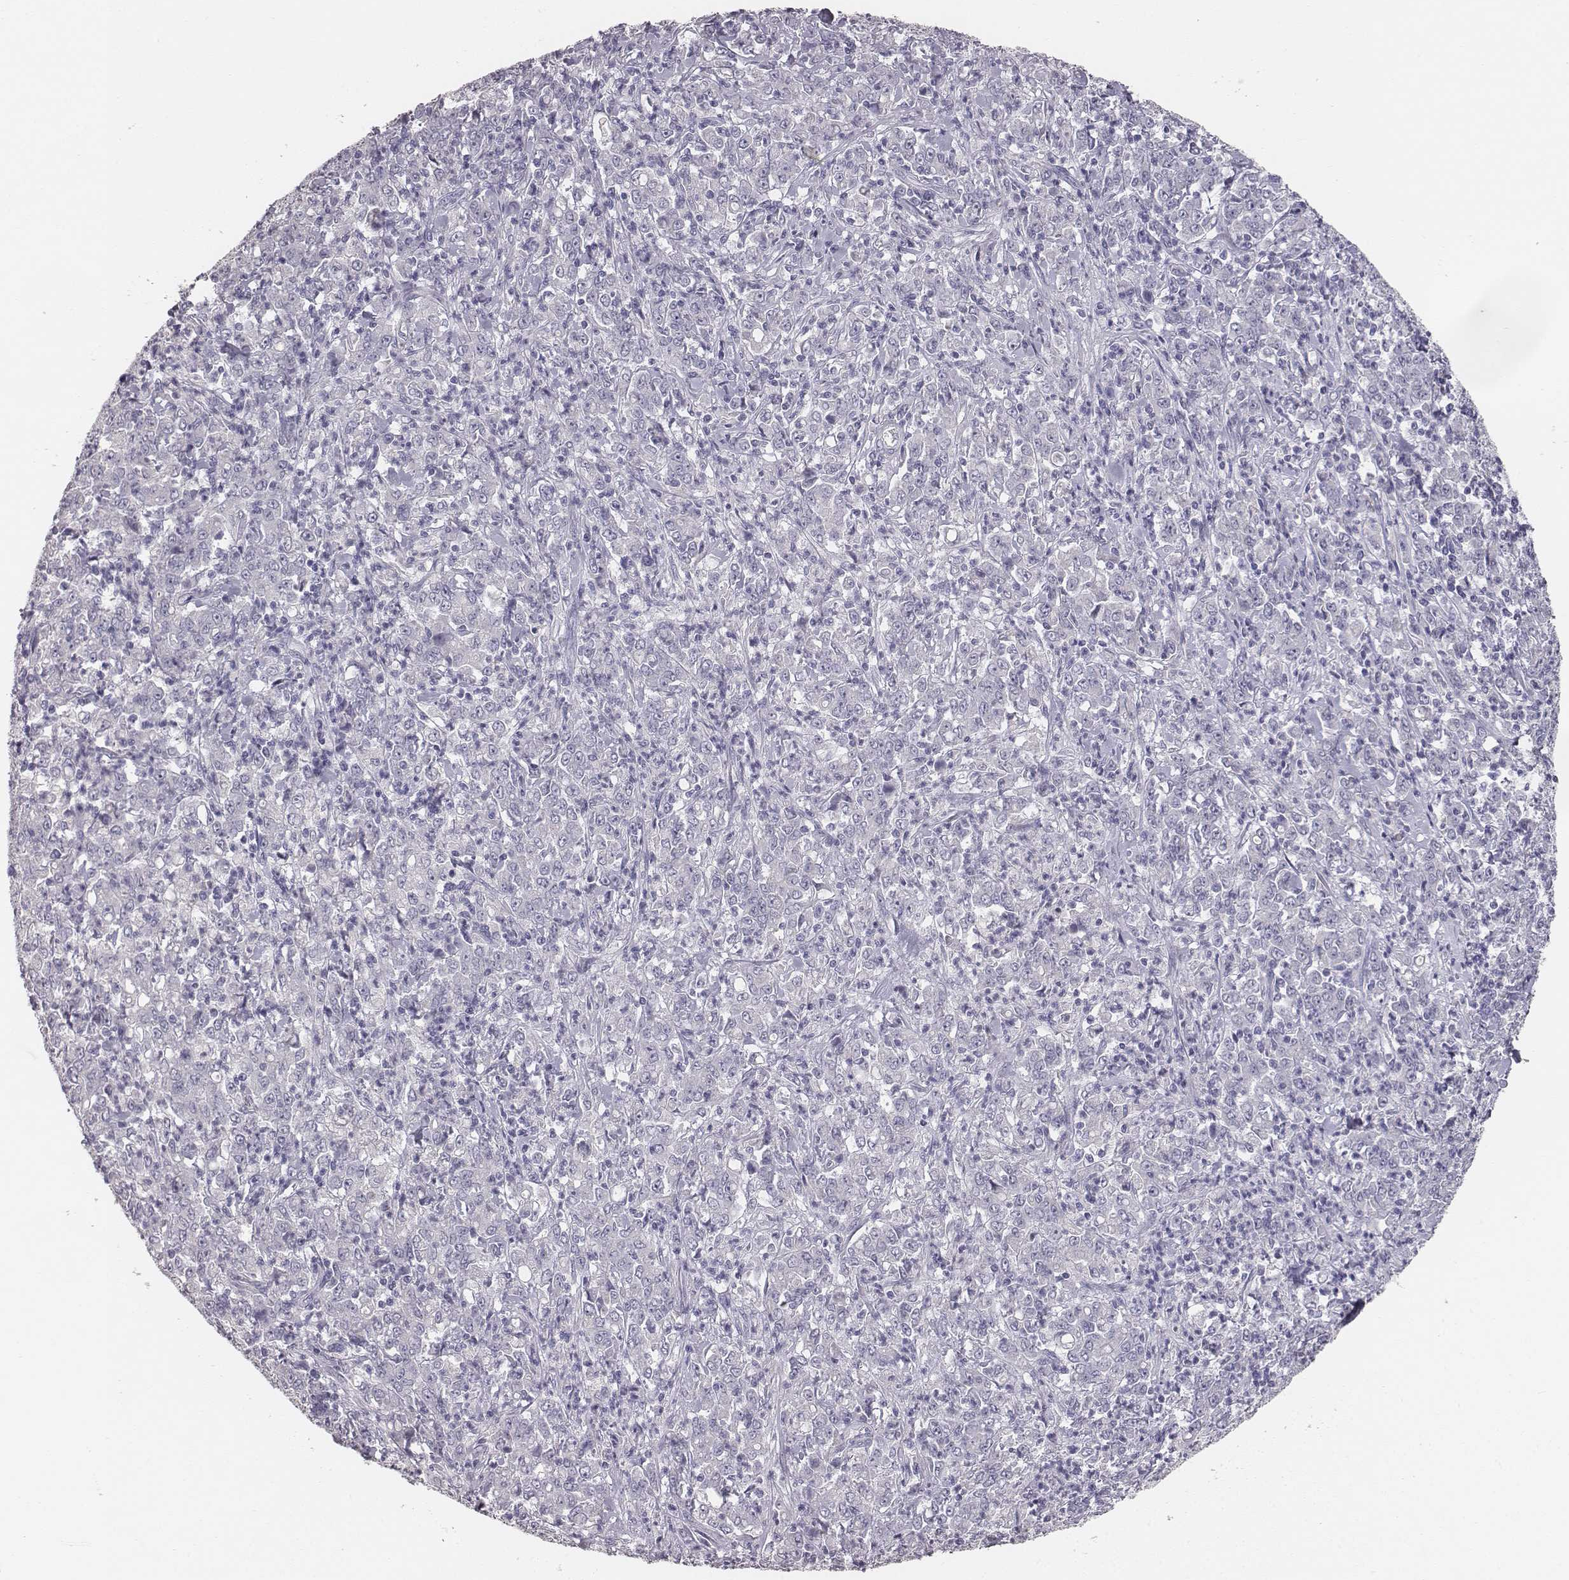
{"staining": {"intensity": "negative", "quantity": "none", "location": "none"}, "tissue": "stomach cancer", "cell_type": "Tumor cells", "image_type": "cancer", "snomed": [{"axis": "morphology", "description": "Adenocarcinoma, NOS"}, {"axis": "topography", "description": "Stomach, lower"}], "caption": "Immunohistochemistry (IHC) photomicrograph of human stomach cancer (adenocarcinoma) stained for a protein (brown), which reveals no staining in tumor cells.", "gene": "MYH6", "patient": {"sex": "female", "age": 71}}